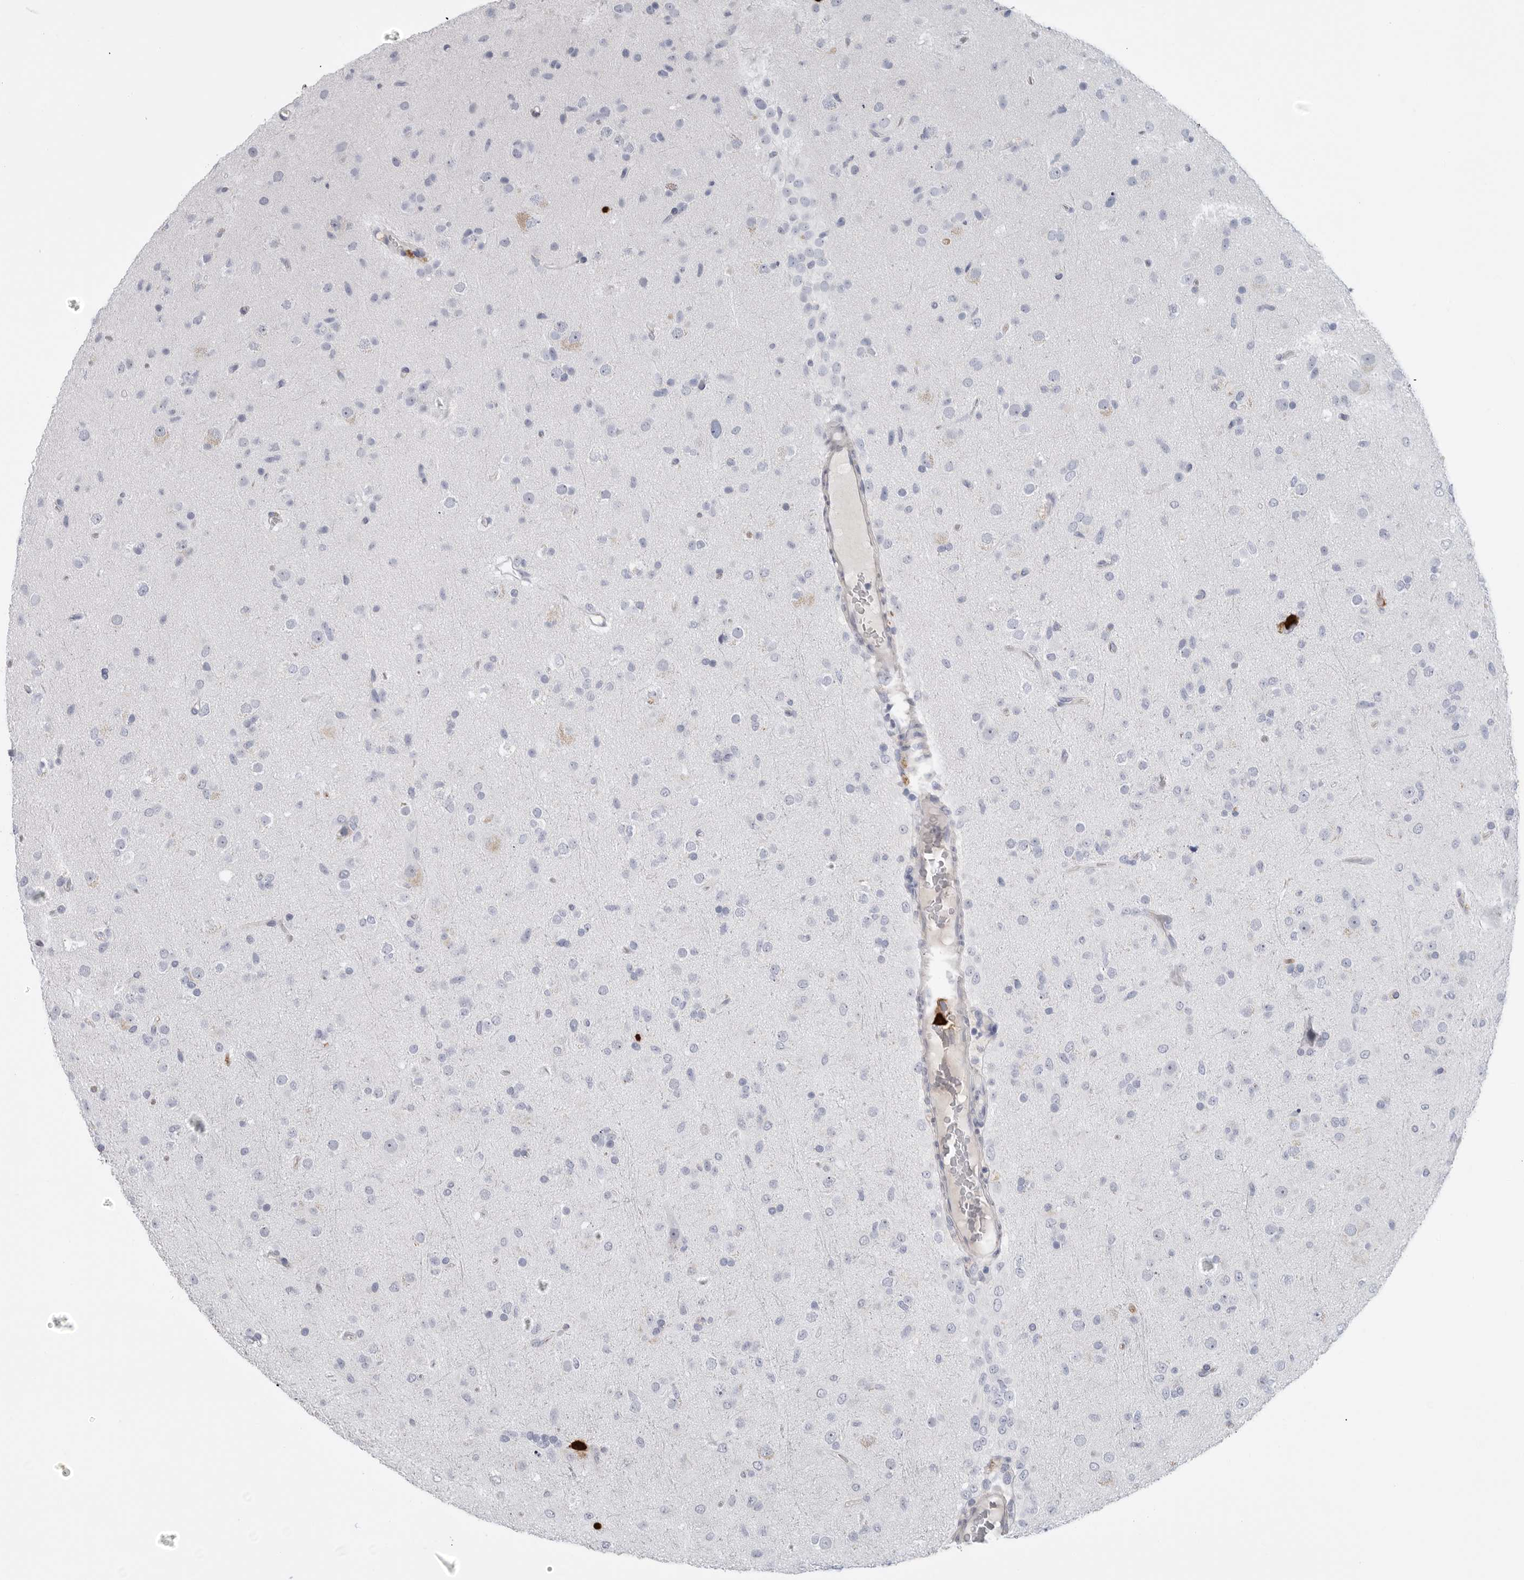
{"staining": {"intensity": "negative", "quantity": "none", "location": "none"}, "tissue": "glioma", "cell_type": "Tumor cells", "image_type": "cancer", "snomed": [{"axis": "morphology", "description": "Glioma, malignant, Low grade"}, {"axis": "topography", "description": "Brain"}], "caption": "DAB (3,3'-diaminobenzidine) immunohistochemical staining of glioma reveals no significant expression in tumor cells.", "gene": "CYB561D1", "patient": {"sex": "male", "age": 65}}